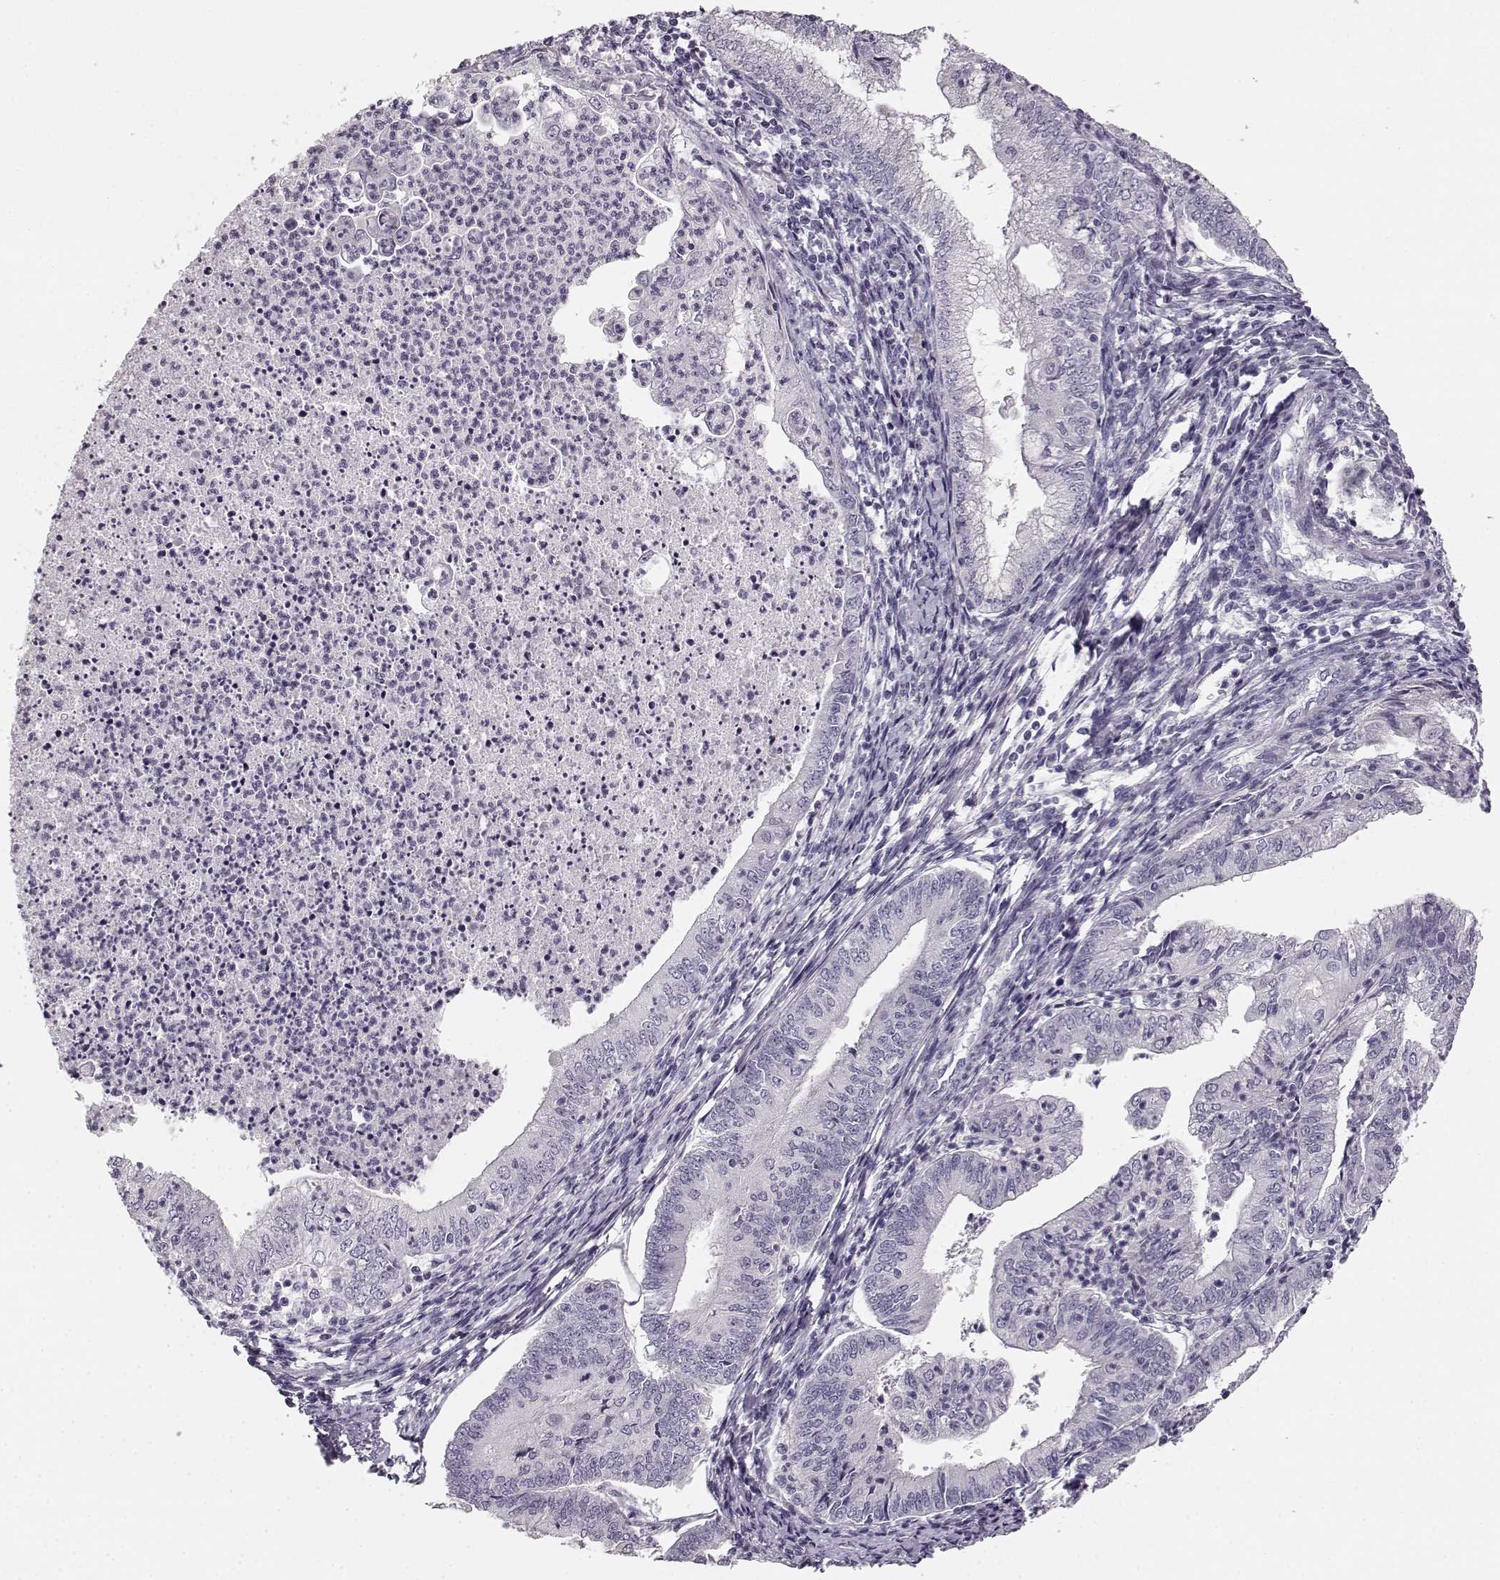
{"staining": {"intensity": "negative", "quantity": "none", "location": "none"}, "tissue": "endometrial cancer", "cell_type": "Tumor cells", "image_type": "cancer", "snomed": [{"axis": "morphology", "description": "Adenocarcinoma, NOS"}, {"axis": "topography", "description": "Endometrium"}], "caption": "Immunohistochemistry image of neoplastic tissue: endometrial adenocarcinoma stained with DAB demonstrates no significant protein positivity in tumor cells. Brightfield microscopy of immunohistochemistry (IHC) stained with DAB (3,3'-diaminobenzidine) (brown) and hematoxylin (blue), captured at high magnification.", "gene": "KIAA0319", "patient": {"sex": "female", "age": 55}}